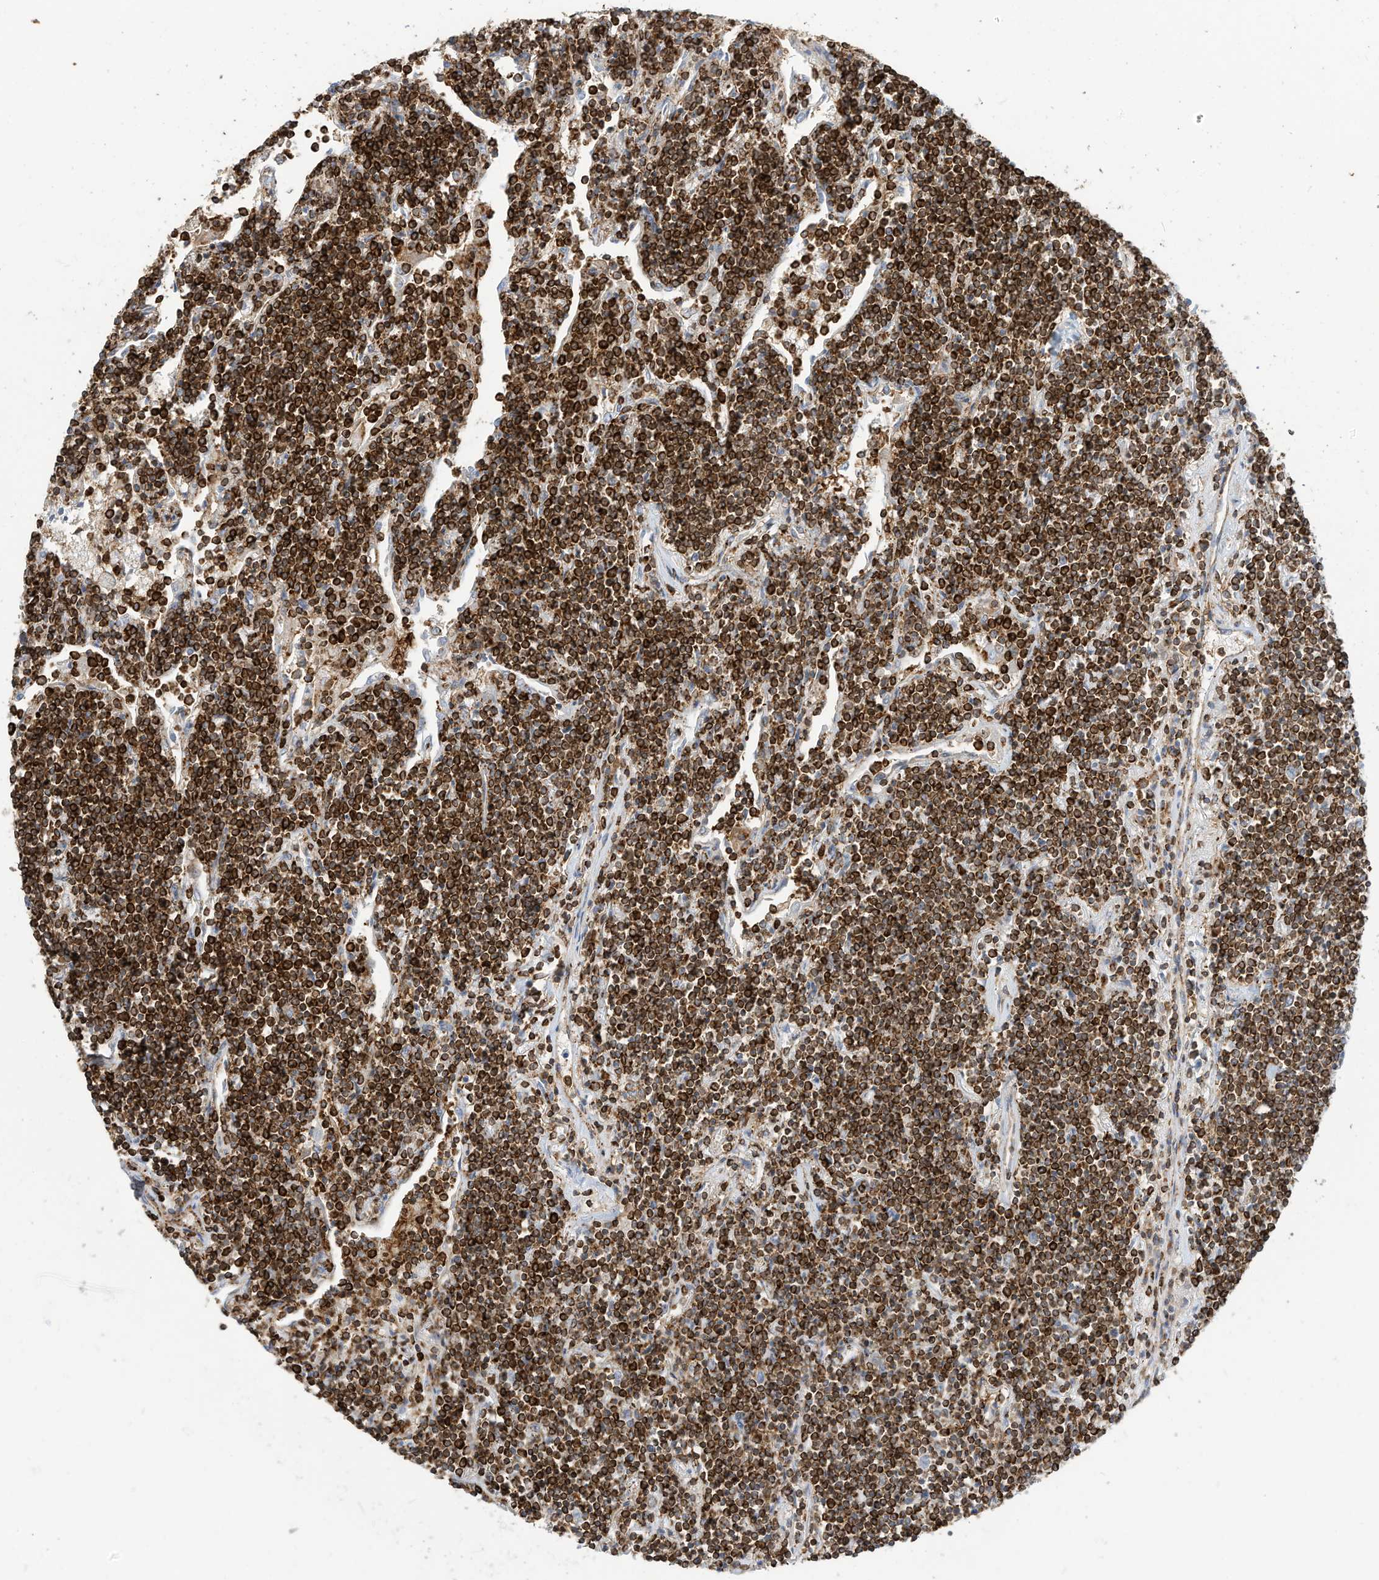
{"staining": {"intensity": "strong", "quantity": ">75%", "location": "cytoplasmic/membranous"}, "tissue": "lymphoma", "cell_type": "Tumor cells", "image_type": "cancer", "snomed": [{"axis": "morphology", "description": "Malignant lymphoma, non-Hodgkin's type, Low grade"}, {"axis": "topography", "description": "Lung"}], "caption": "Strong cytoplasmic/membranous positivity for a protein is seen in about >75% of tumor cells of low-grade malignant lymphoma, non-Hodgkin's type using immunohistochemistry (IHC).", "gene": "TXNDC9", "patient": {"sex": "female", "age": 71}}